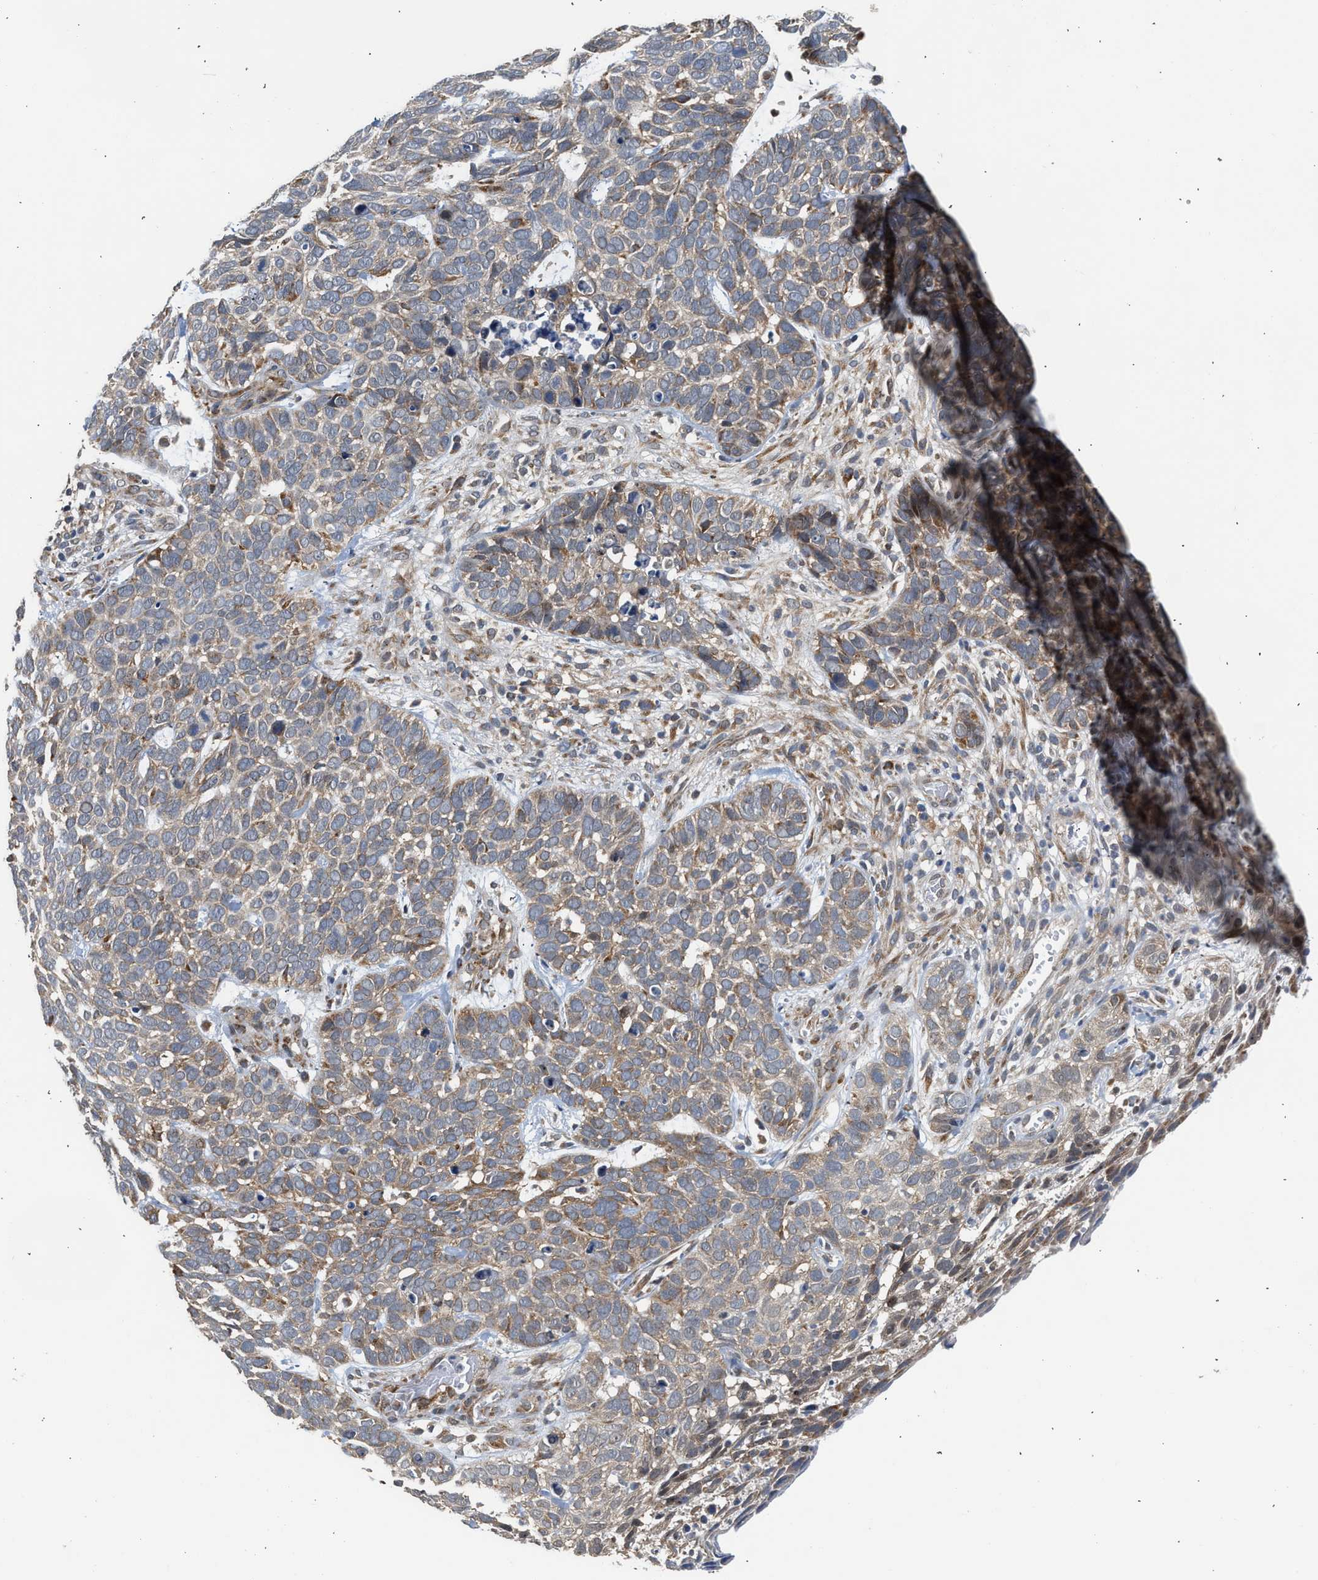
{"staining": {"intensity": "weak", "quantity": ">75%", "location": "cytoplasmic/membranous"}, "tissue": "skin cancer", "cell_type": "Tumor cells", "image_type": "cancer", "snomed": [{"axis": "morphology", "description": "Basal cell carcinoma"}, {"axis": "topography", "description": "Skin"}], "caption": "Human skin cancer stained for a protein (brown) reveals weak cytoplasmic/membranous positive positivity in approximately >75% of tumor cells.", "gene": "POLG2", "patient": {"sex": "male", "age": 87}}